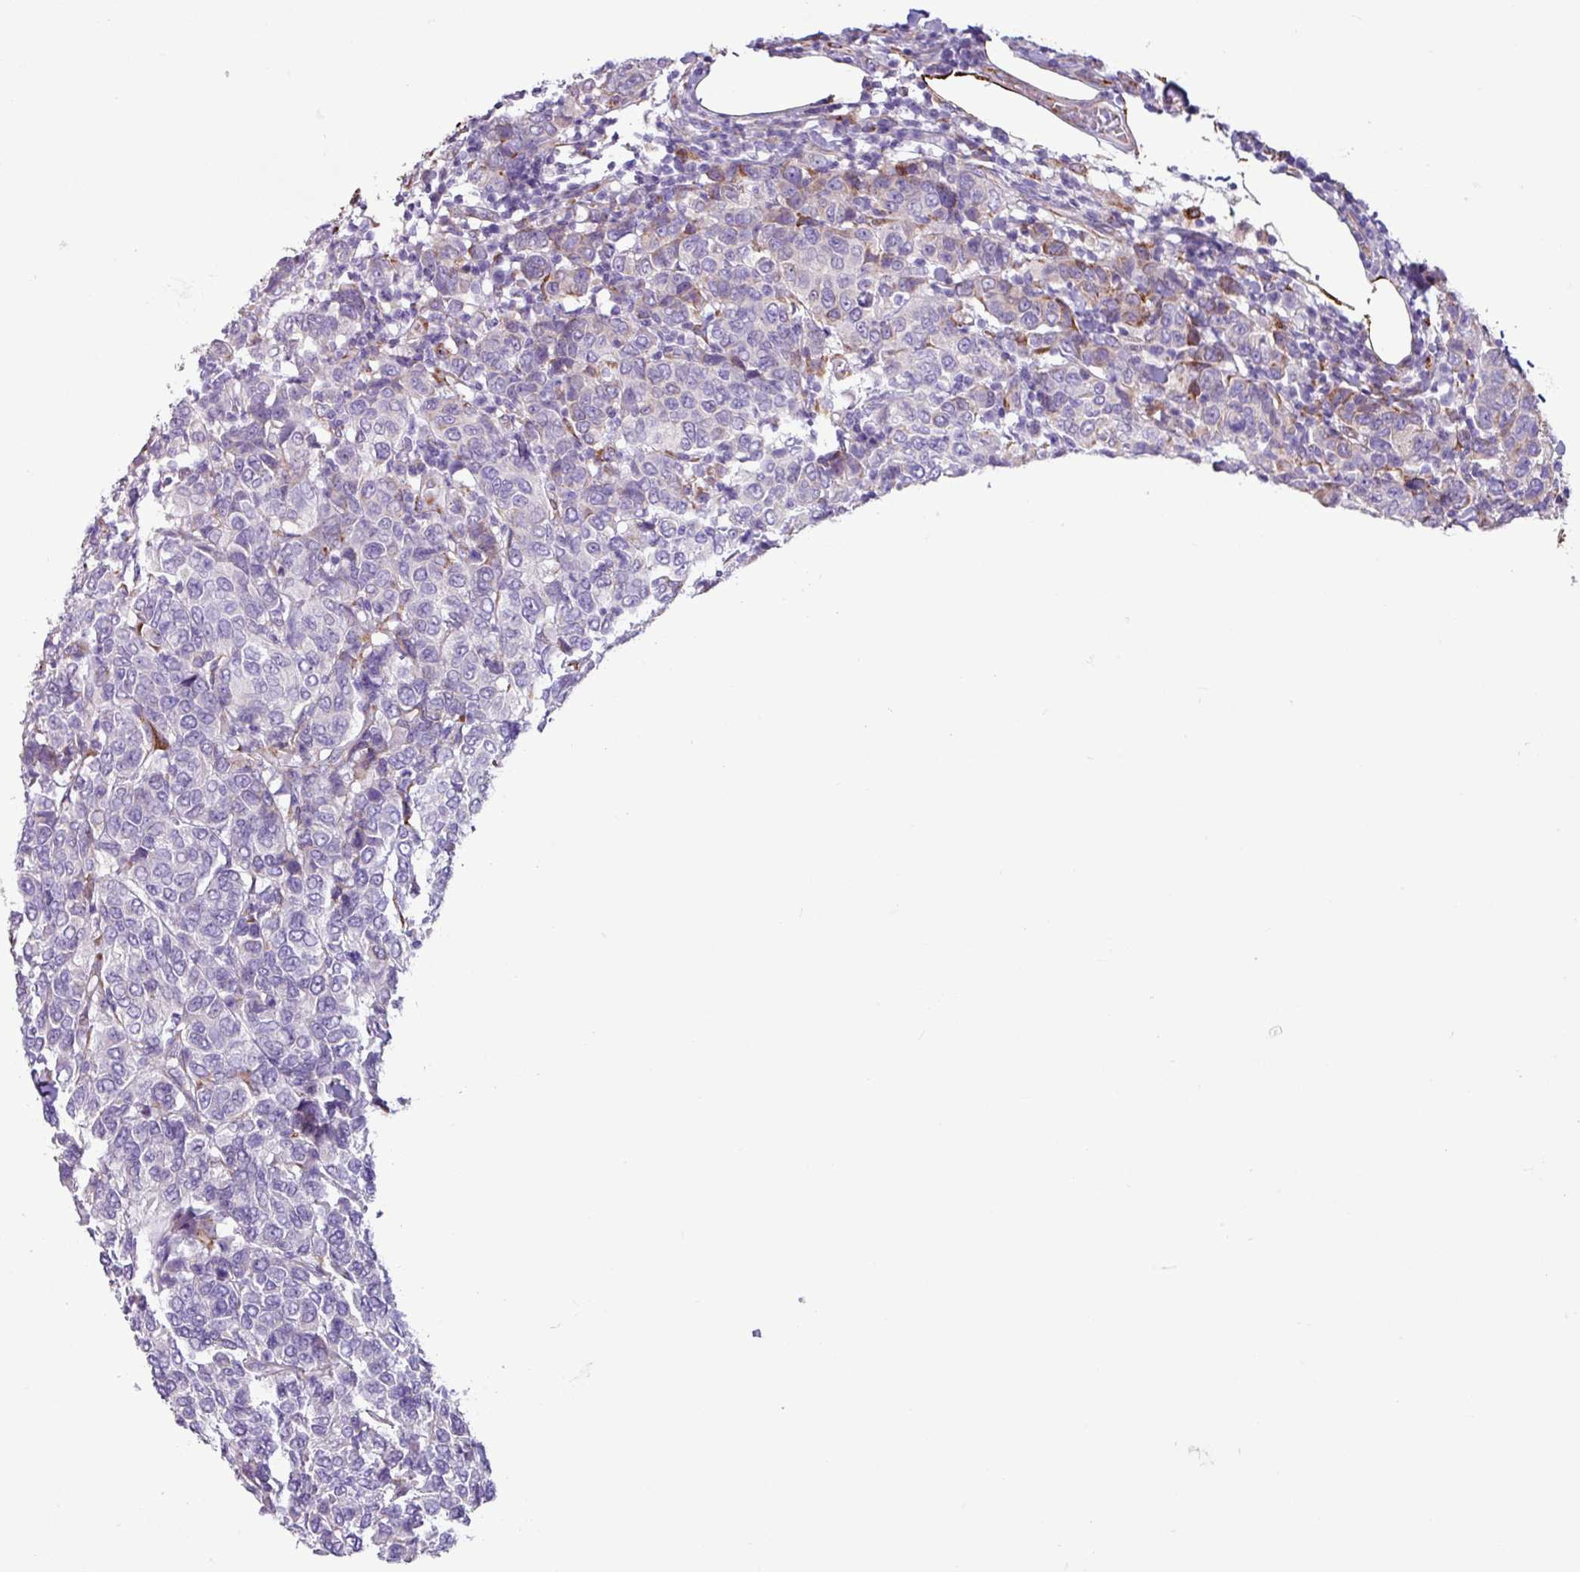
{"staining": {"intensity": "negative", "quantity": "none", "location": "none"}, "tissue": "breast cancer", "cell_type": "Tumor cells", "image_type": "cancer", "snomed": [{"axis": "morphology", "description": "Duct carcinoma"}, {"axis": "topography", "description": "Breast"}], "caption": "DAB immunohistochemical staining of human intraductal carcinoma (breast) displays no significant expression in tumor cells.", "gene": "PPP1R35", "patient": {"sex": "female", "age": 55}}